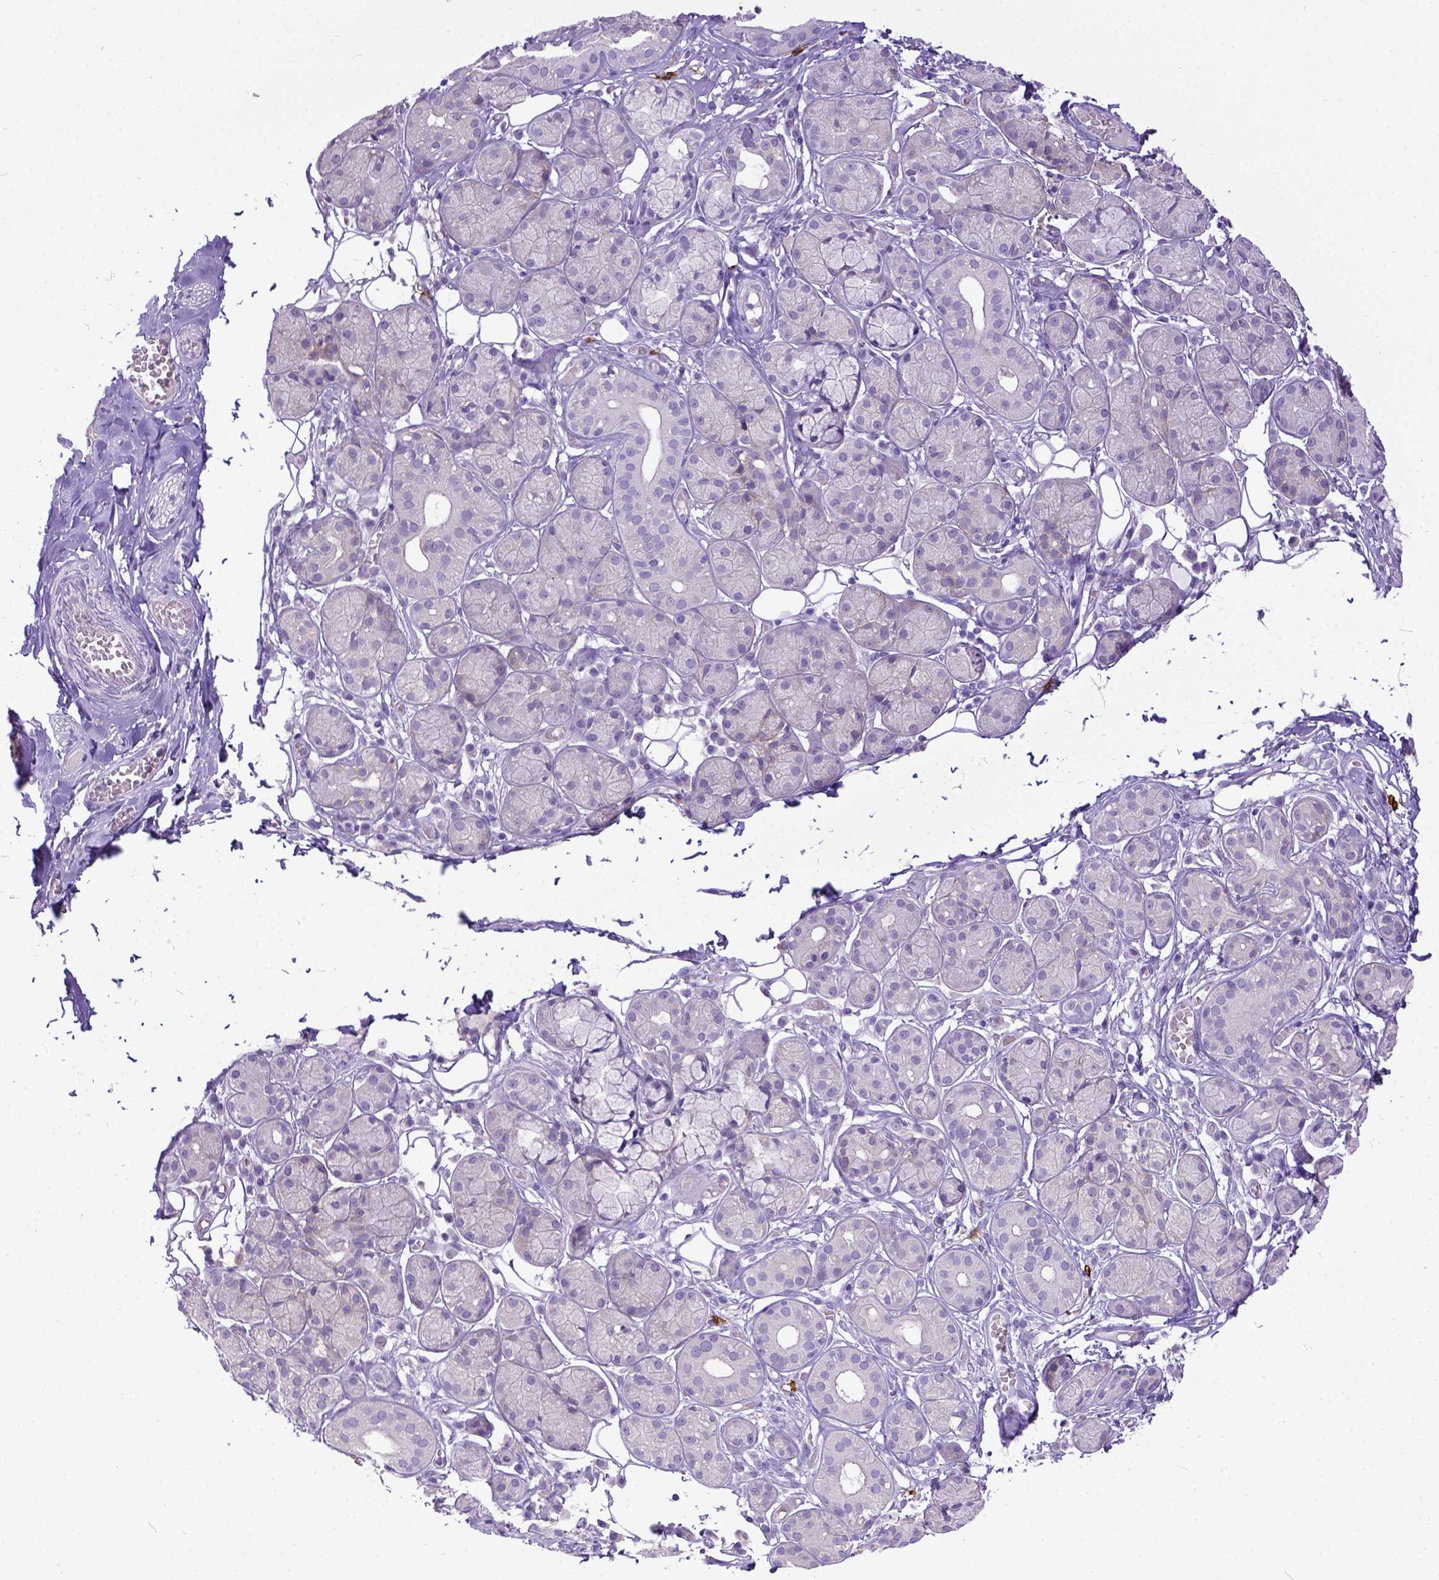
{"staining": {"intensity": "negative", "quantity": "none", "location": "none"}, "tissue": "salivary gland", "cell_type": "Glandular cells", "image_type": "normal", "snomed": [{"axis": "morphology", "description": "Normal tissue, NOS"}, {"axis": "topography", "description": "Salivary gland"}, {"axis": "topography", "description": "Peripheral nerve tissue"}], "caption": "IHC of benign salivary gland demonstrates no staining in glandular cells.", "gene": "KIT", "patient": {"sex": "male", "age": 71}}